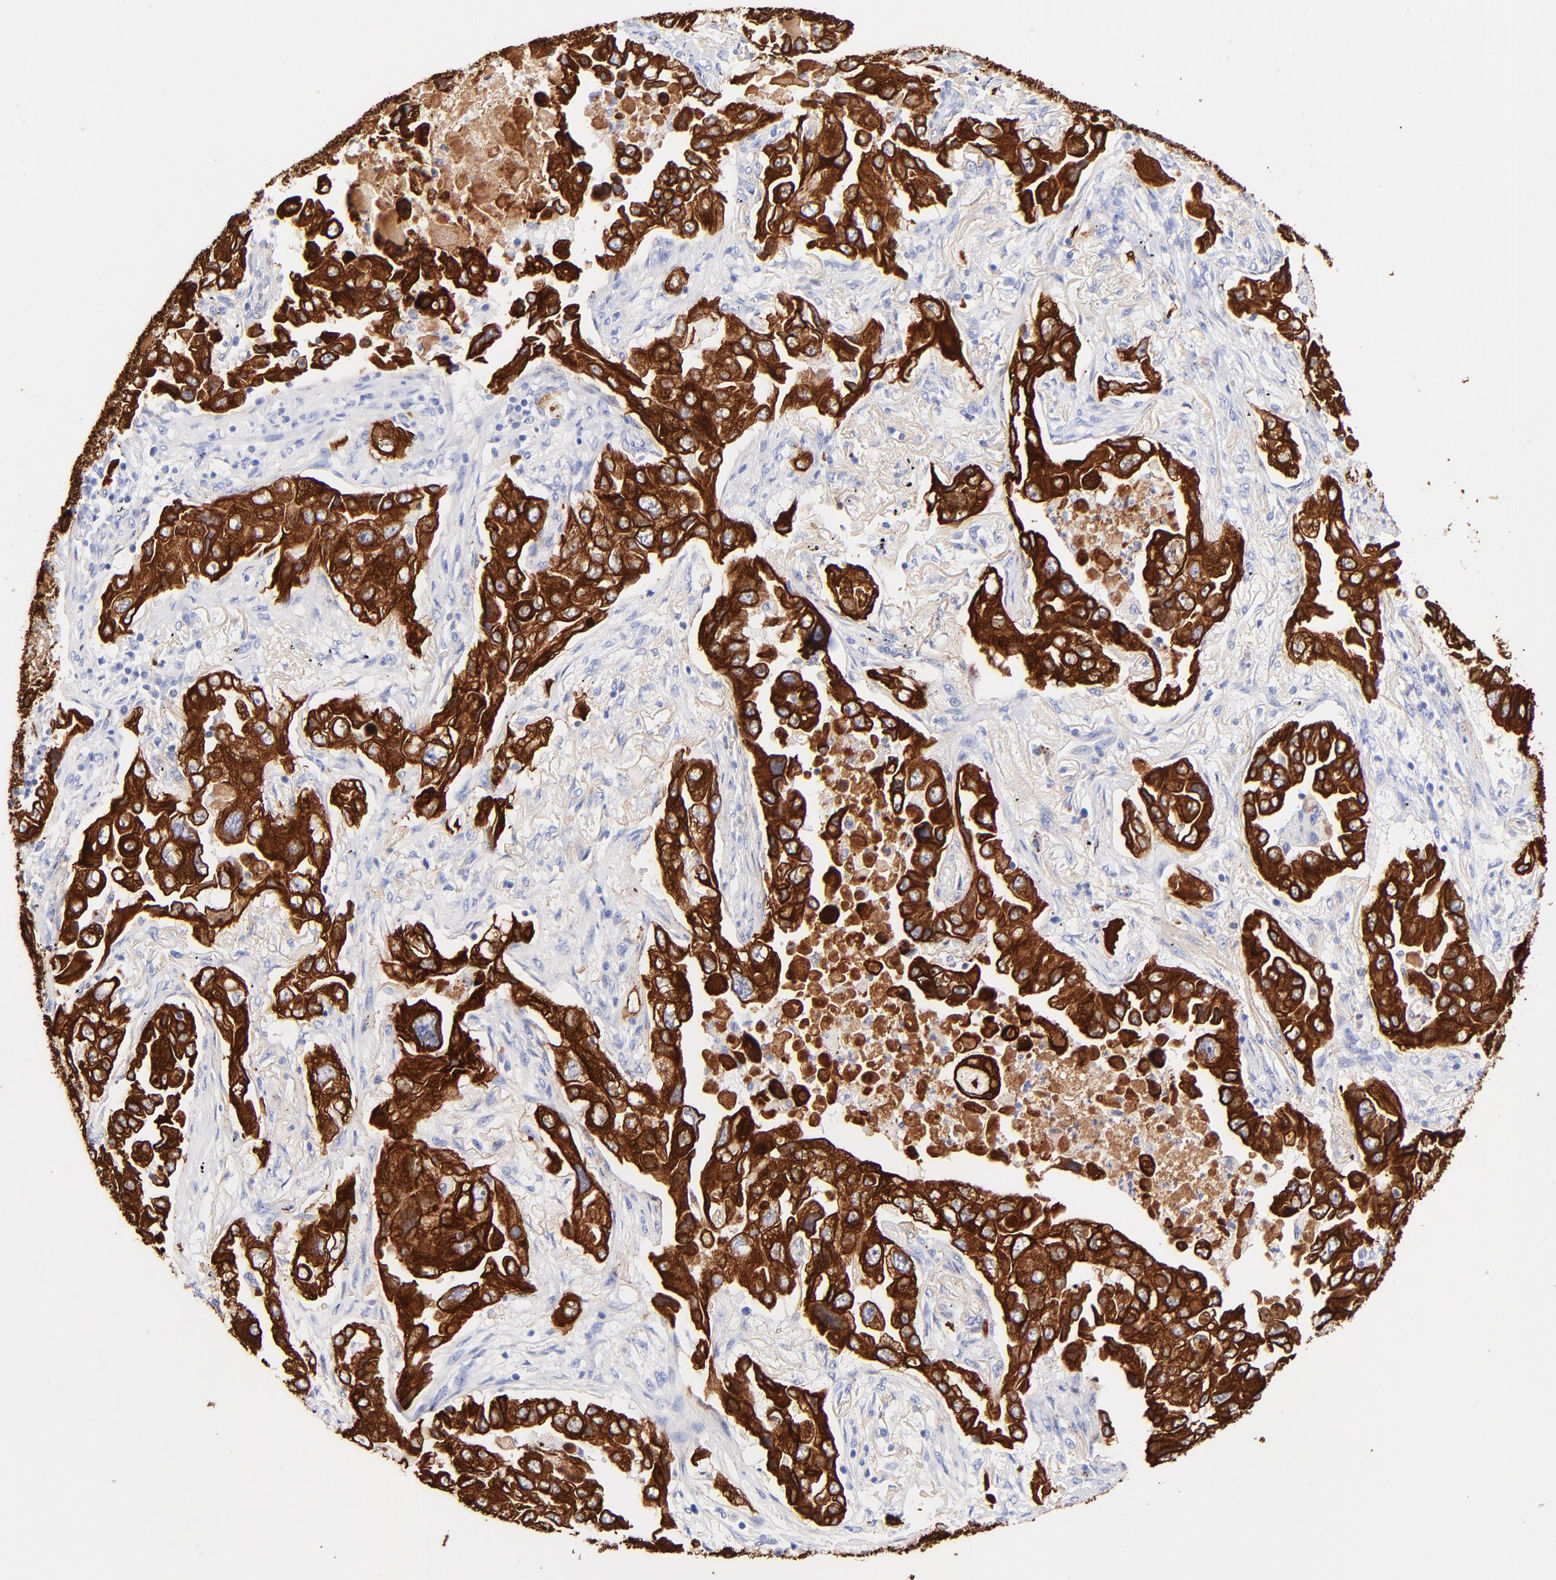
{"staining": {"intensity": "strong", "quantity": ">75%", "location": "cytoplasmic/membranous"}, "tissue": "lung cancer", "cell_type": "Tumor cells", "image_type": "cancer", "snomed": [{"axis": "morphology", "description": "Adenocarcinoma, NOS"}, {"axis": "topography", "description": "Lung"}], "caption": "Adenocarcinoma (lung) stained with DAB (3,3'-diaminobenzidine) immunohistochemistry demonstrates high levels of strong cytoplasmic/membranous expression in approximately >75% of tumor cells. (Brightfield microscopy of DAB IHC at high magnification).", "gene": "KRT19", "patient": {"sex": "female", "age": 65}}